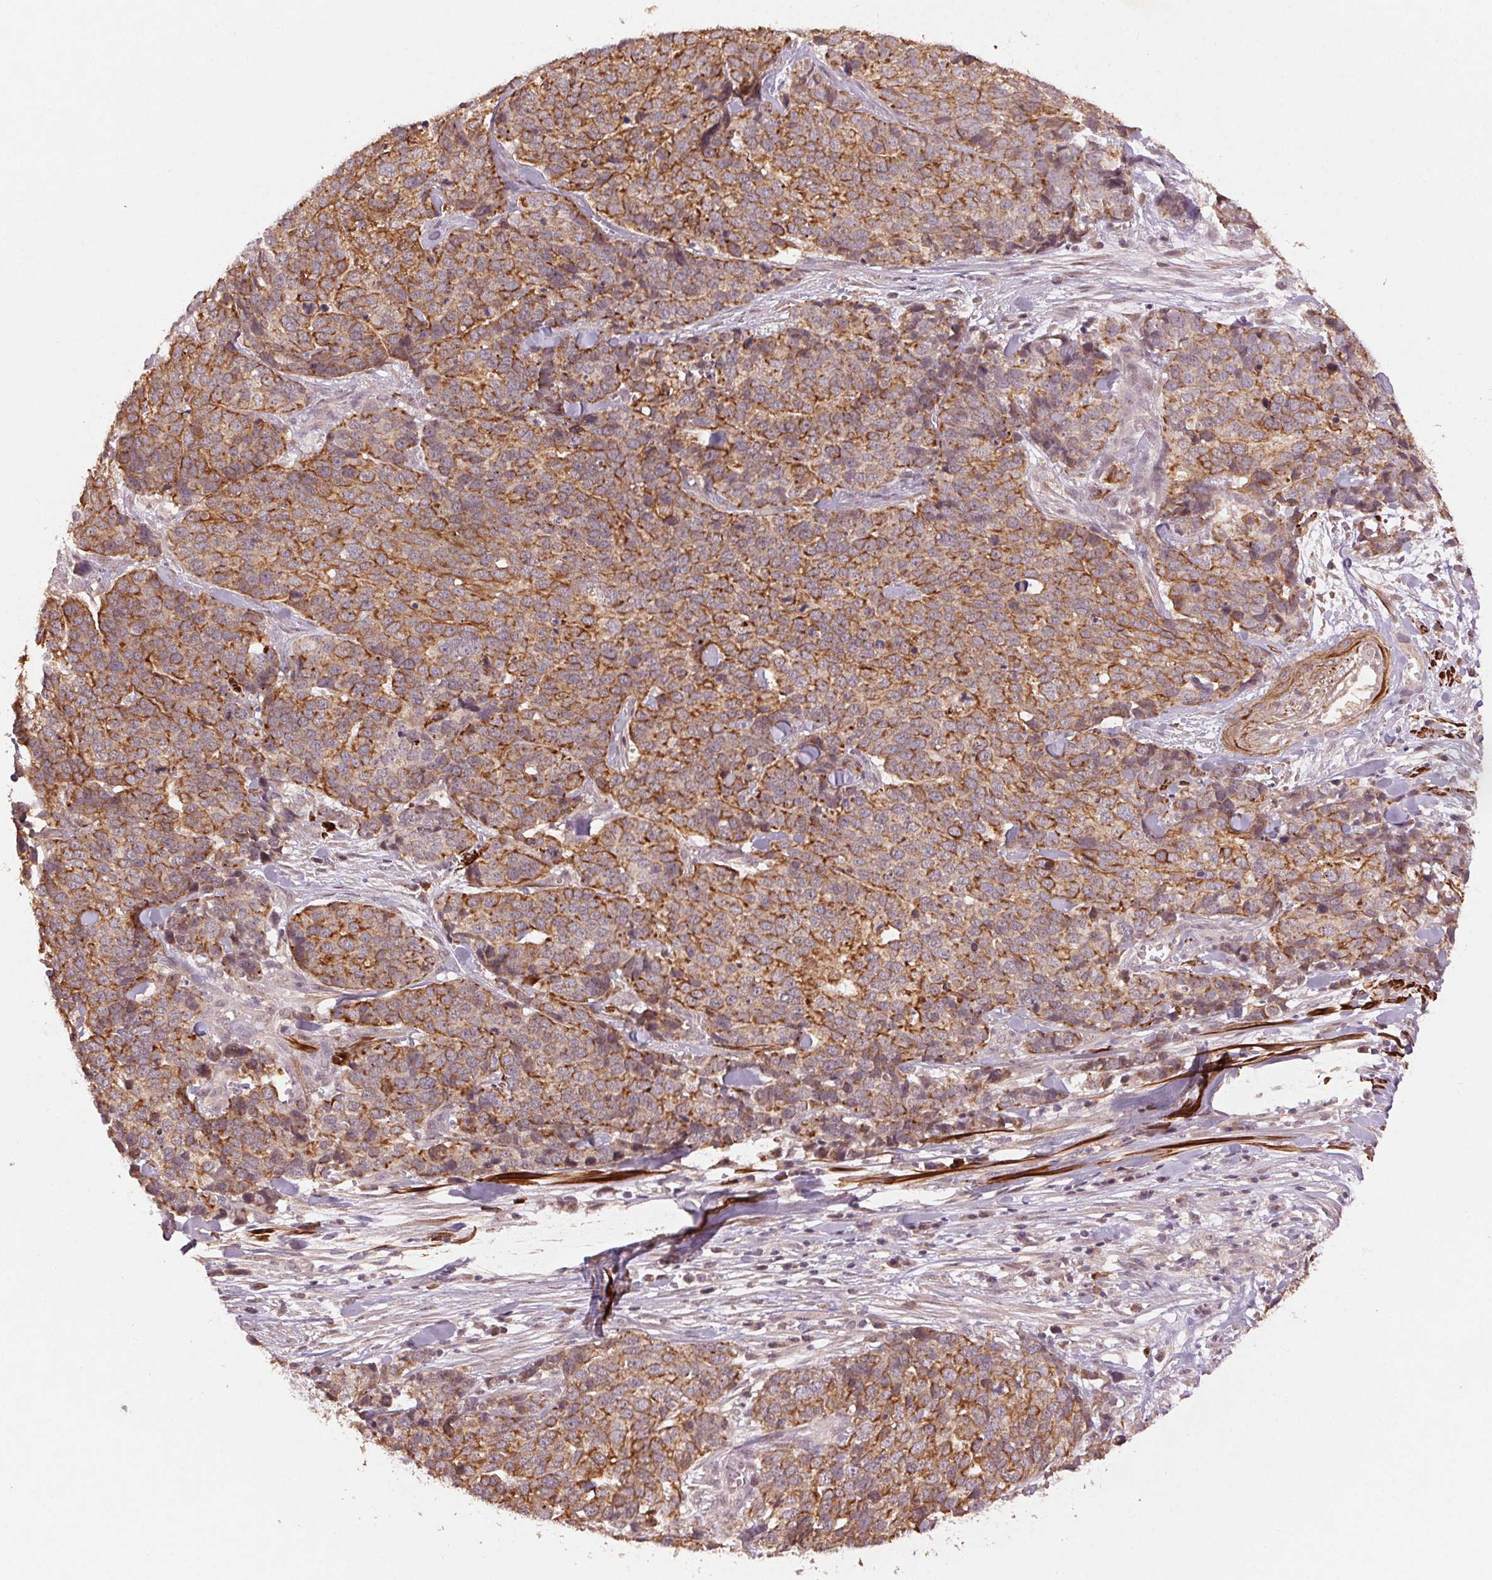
{"staining": {"intensity": "moderate", "quantity": "25%-75%", "location": "cytoplasmic/membranous"}, "tissue": "ovarian cancer", "cell_type": "Tumor cells", "image_type": "cancer", "snomed": [{"axis": "morphology", "description": "Carcinoma, endometroid"}, {"axis": "topography", "description": "Ovary"}], "caption": "An image of human ovarian cancer (endometroid carcinoma) stained for a protein demonstrates moderate cytoplasmic/membranous brown staining in tumor cells. (brown staining indicates protein expression, while blue staining denotes nuclei).", "gene": "SMLR1", "patient": {"sex": "female", "age": 65}}